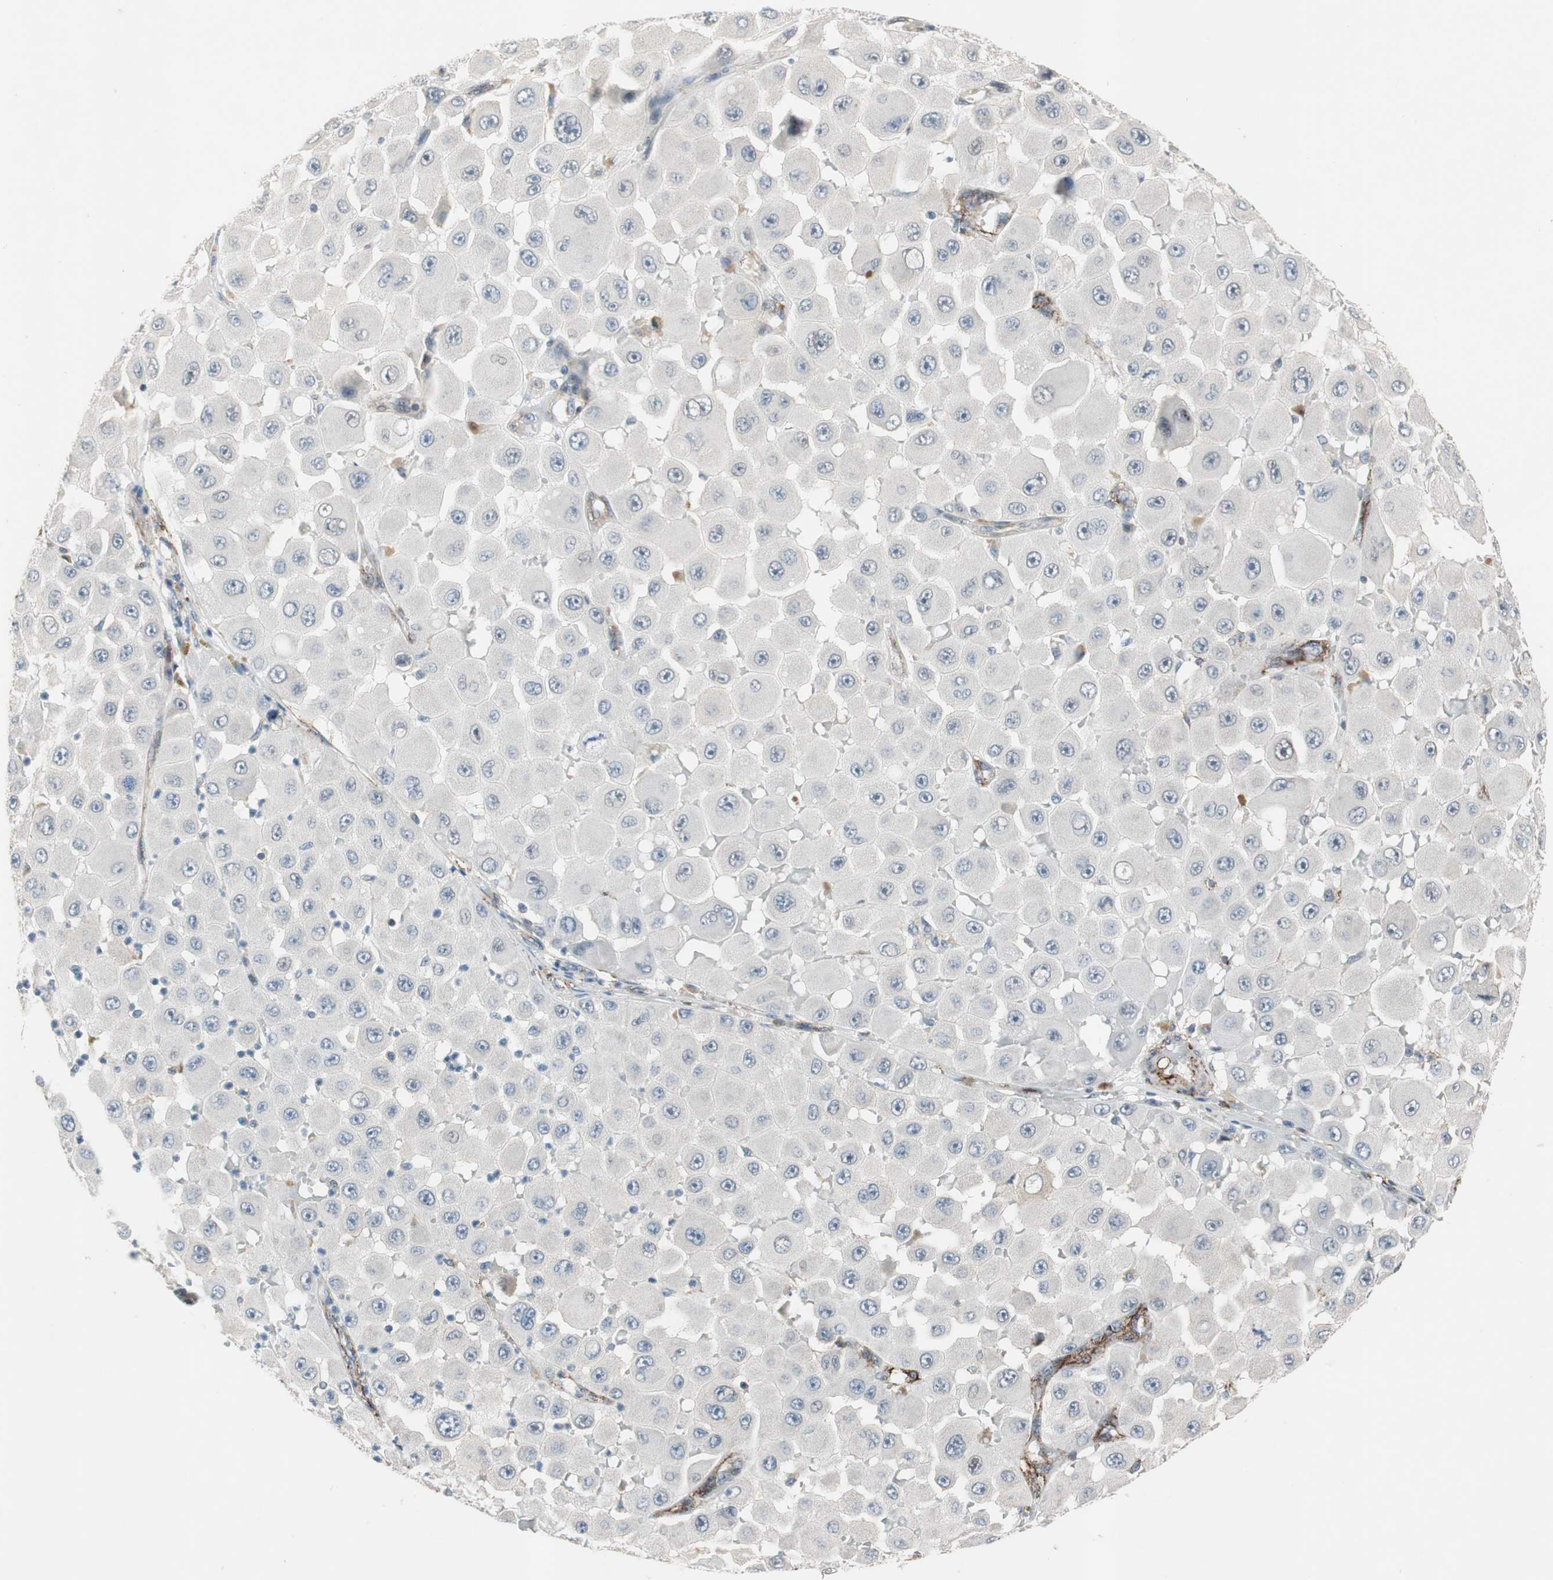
{"staining": {"intensity": "negative", "quantity": "none", "location": "none"}, "tissue": "melanoma", "cell_type": "Tumor cells", "image_type": "cancer", "snomed": [{"axis": "morphology", "description": "Malignant melanoma, NOS"}, {"axis": "topography", "description": "Skin"}], "caption": "Tumor cells show no significant staining in malignant melanoma.", "gene": "GRHL1", "patient": {"sex": "female", "age": 81}}